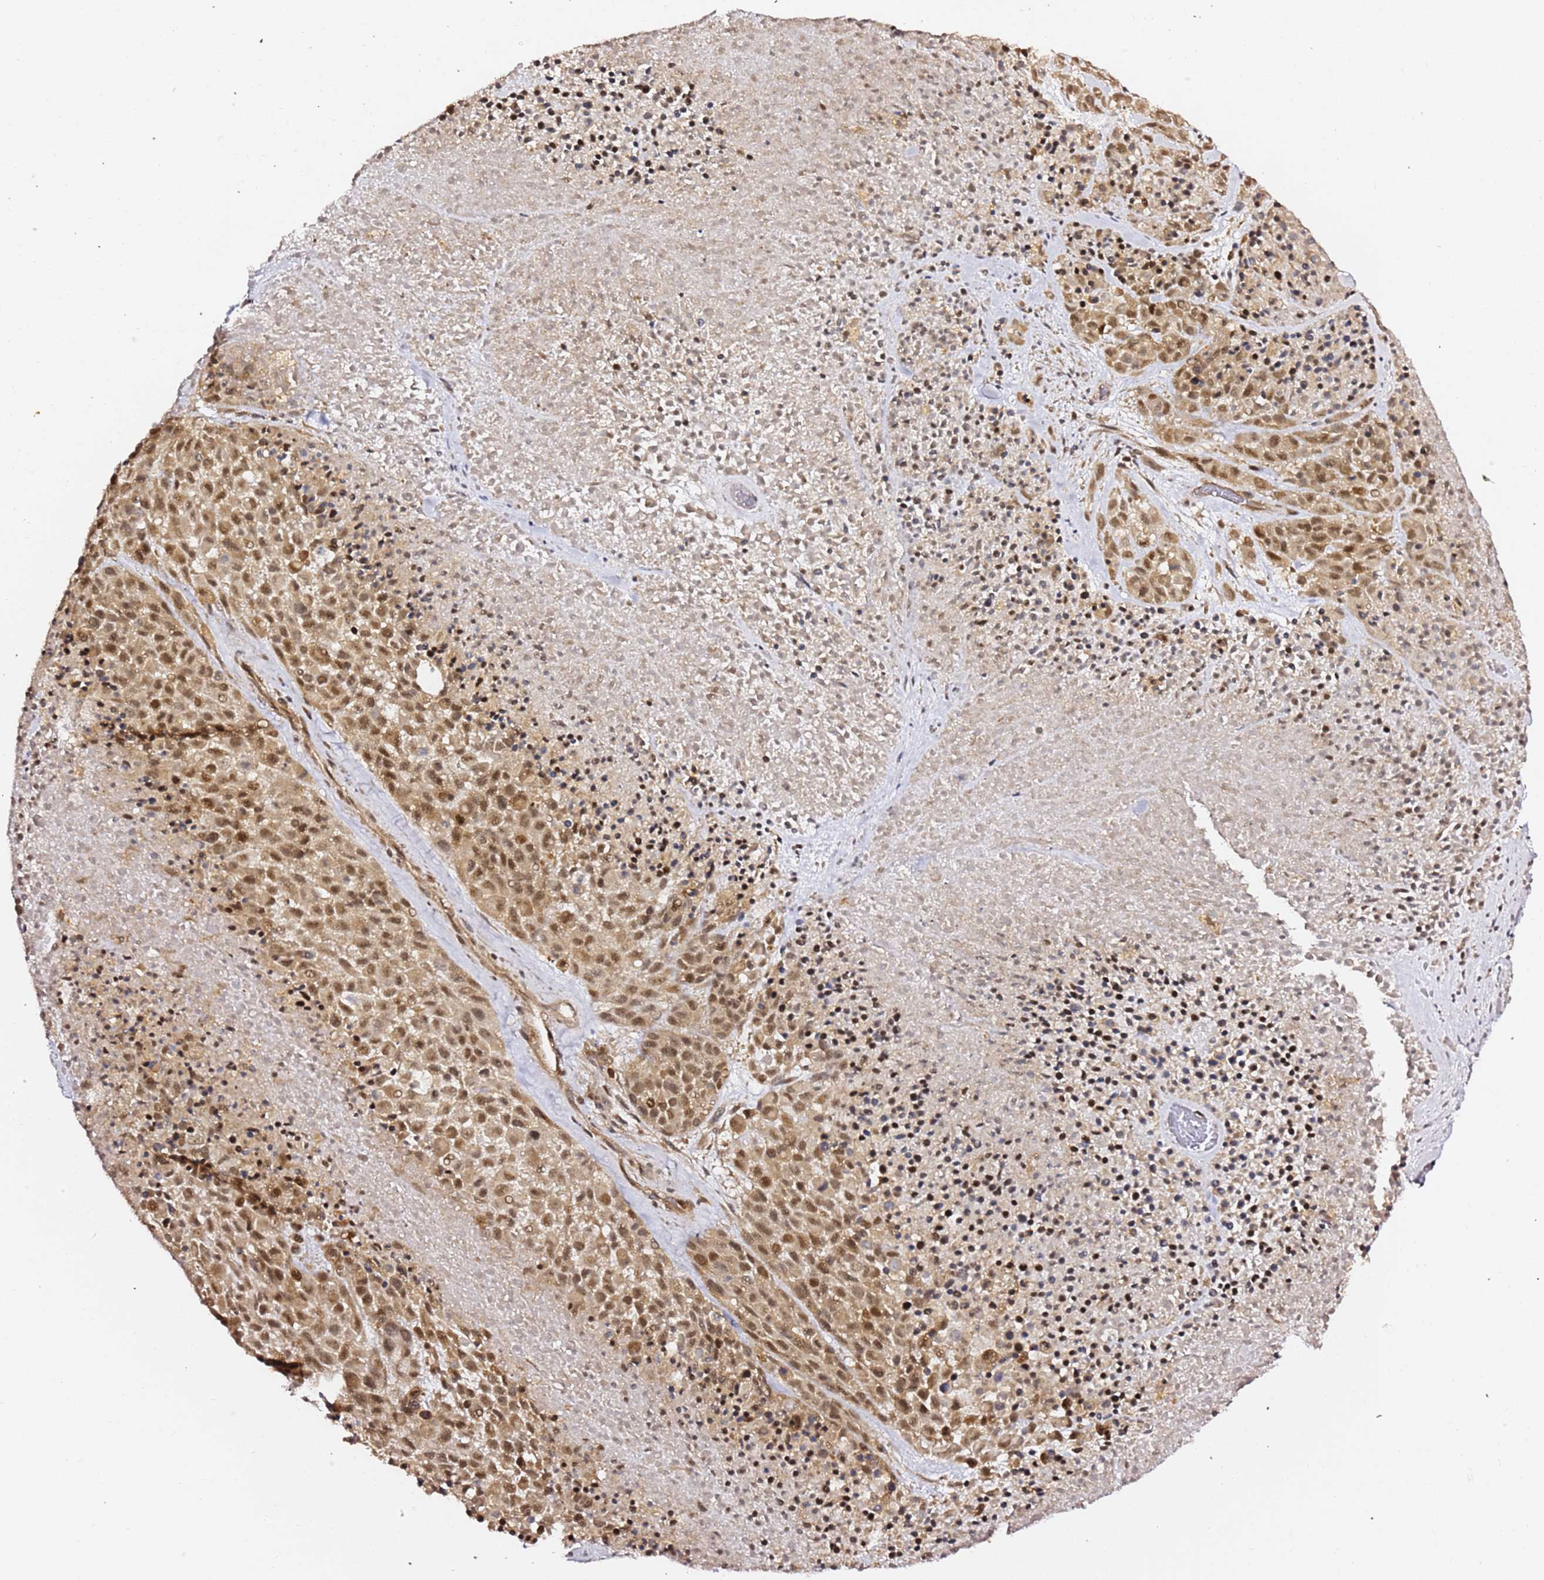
{"staining": {"intensity": "moderate", "quantity": ">75%", "location": "nuclear"}, "tissue": "melanoma", "cell_type": "Tumor cells", "image_type": "cancer", "snomed": [{"axis": "morphology", "description": "Malignant melanoma, Metastatic site"}, {"axis": "topography", "description": "Skin"}], "caption": "Immunohistochemistry (IHC) photomicrograph of human malignant melanoma (metastatic site) stained for a protein (brown), which exhibits medium levels of moderate nuclear staining in approximately >75% of tumor cells.", "gene": "OR5V1", "patient": {"sex": "female", "age": 81}}